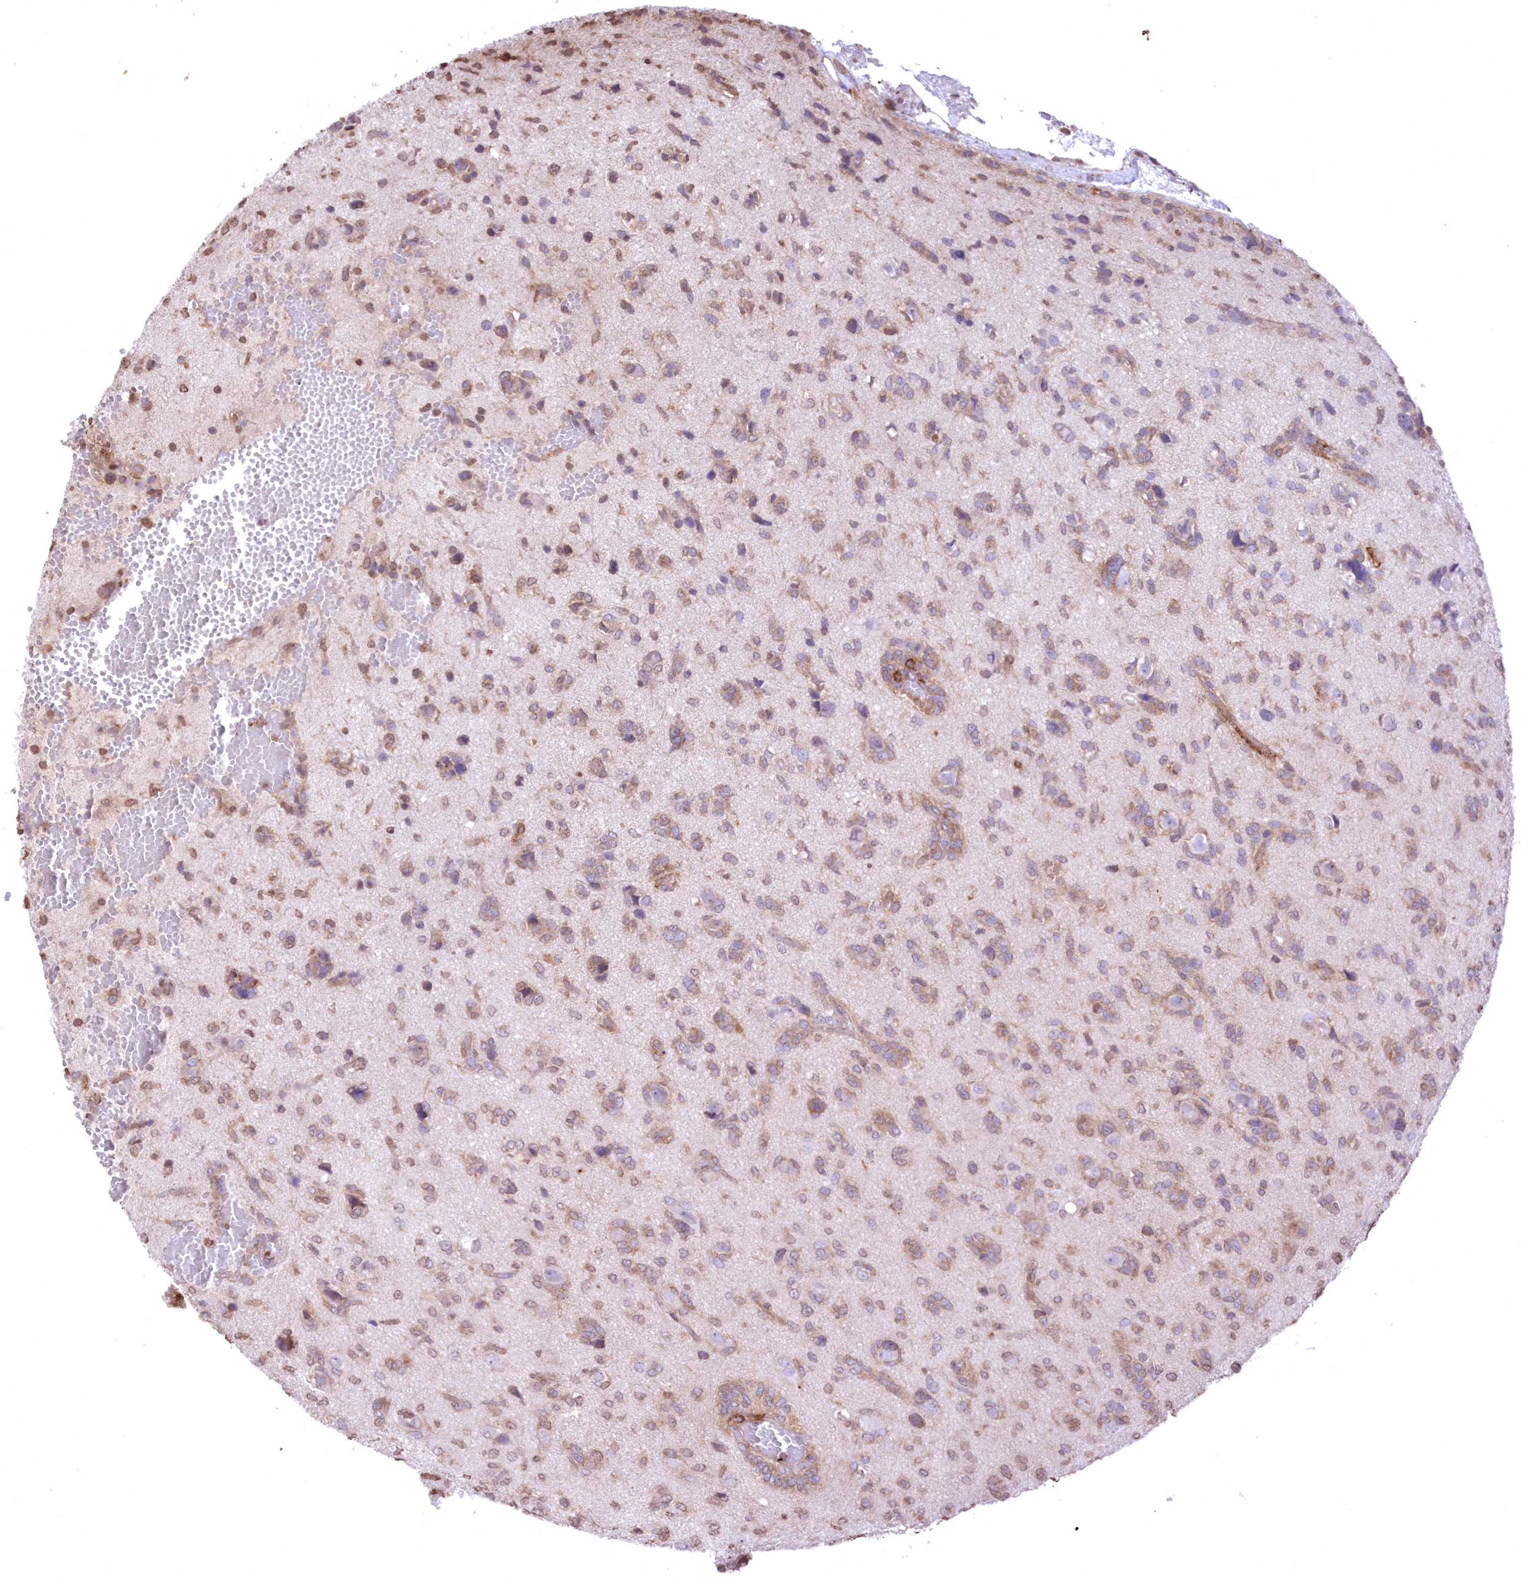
{"staining": {"intensity": "moderate", "quantity": "25%-75%", "location": "cytoplasmic/membranous,nuclear"}, "tissue": "glioma", "cell_type": "Tumor cells", "image_type": "cancer", "snomed": [{"axis": "morphology", "description": "Glioma, malignant, High grade"}, {"axis": "topography", "description": "Brain"}], "caption": "Approximately 25%-75% of tumor cells in human glioma exhibit moderate cytoplasmic/membranous and nuclear protein expression as visualized by brown immunohistochemical staining.", "gene": "FCHO2", "patient": {"sex": "female", "age": 59}}